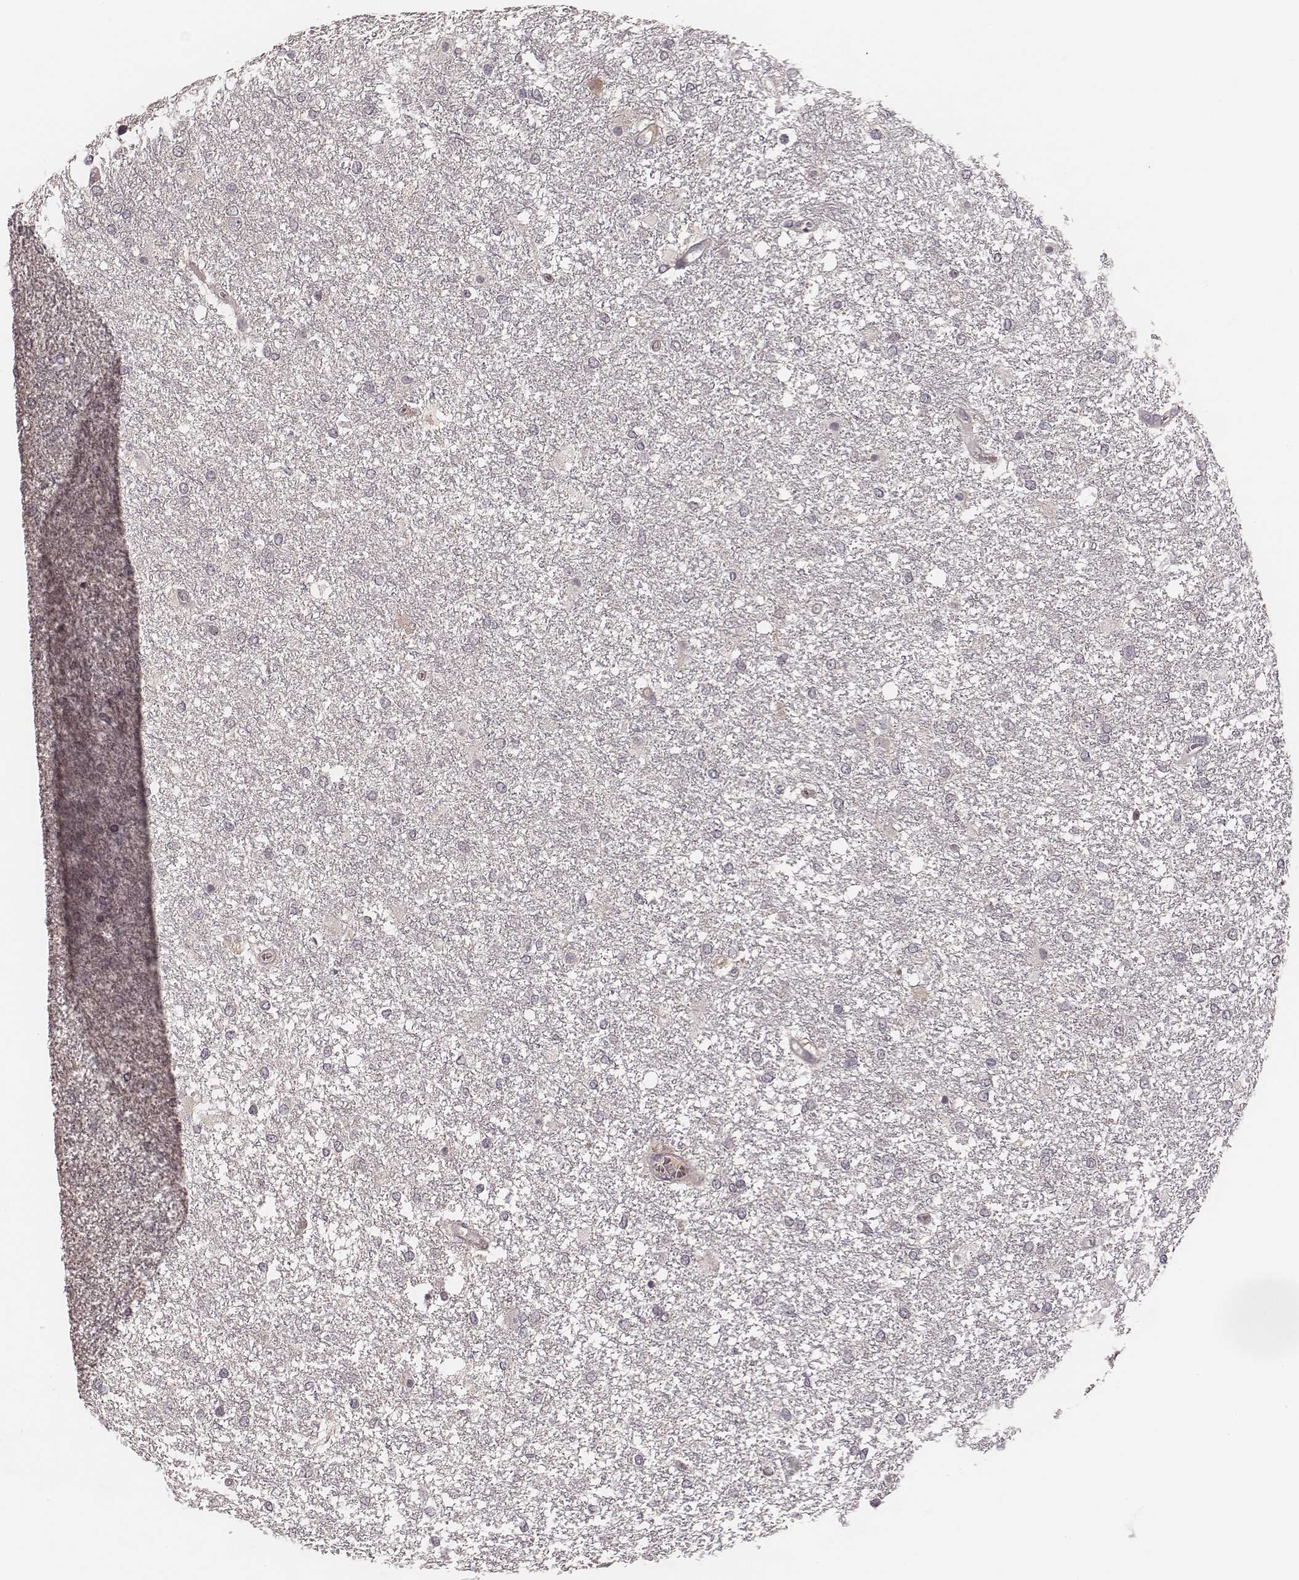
{"staining": {"intensity": "negative", "quantity": "none", "location": "none"}, "tissue": "glioma", "cell_type": "Tumor cells", "image_type": "cancer", "snomed": [{"axis": "morphology", "description": "Glioma, malignant, High grade"}, {"axis": "topography", "description": "Brain"}], "caption": "This is an immunohistochemistry (IHC) histopathology image of human malignant high-grade glioma. There is no positivity in tumor cells.", "gene": "P2RX5", "patient": {"sex": "female", "age": 61}}